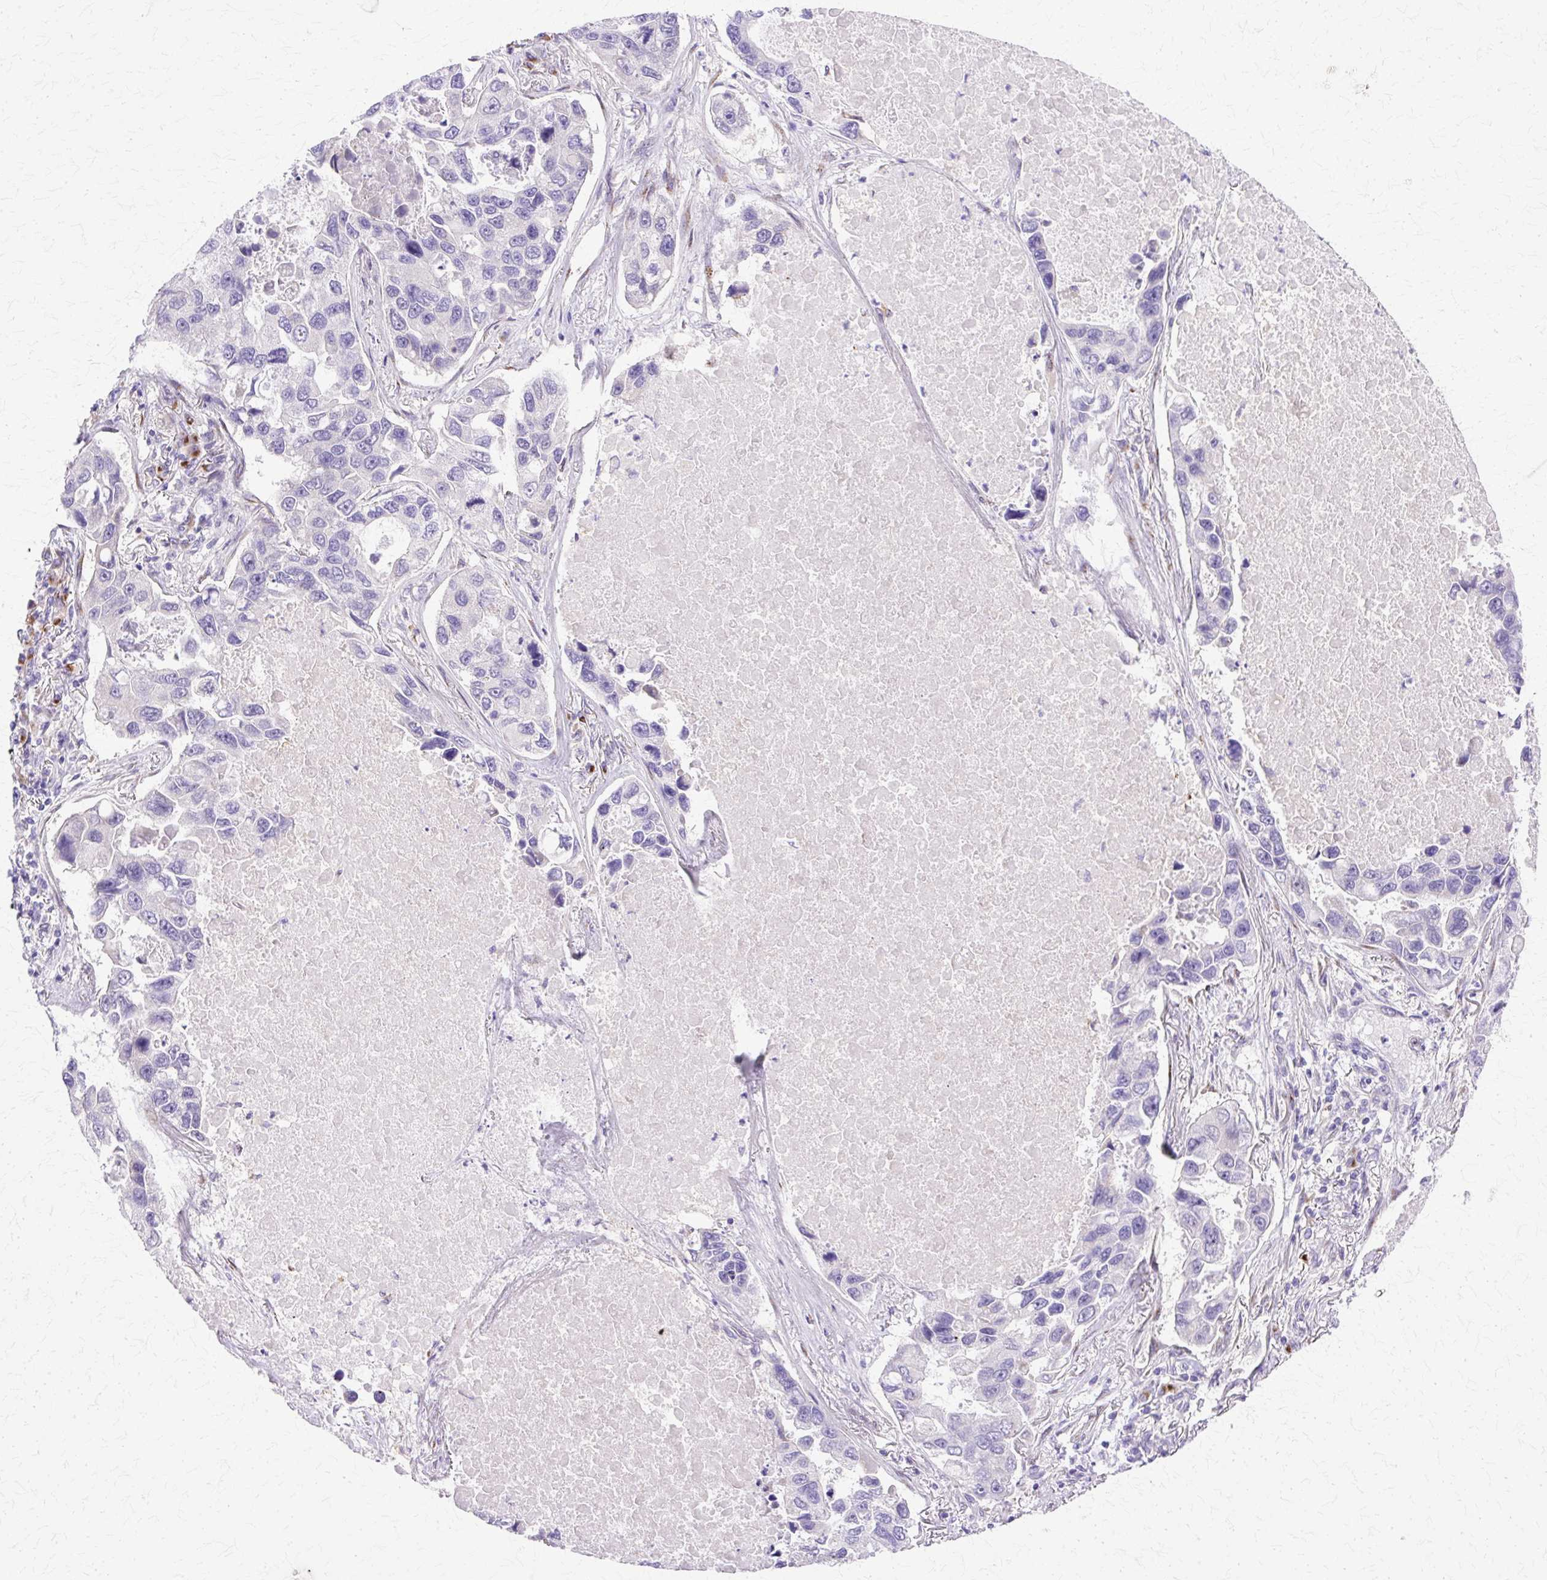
{"staining": {"intensity": "negative", "quantity": "none", "location": "none"}, "tissue": "lung cancer", "cell_type": "Tumor cells", "image_type": "cancer", "snomed": [{"axis": "morphology", "description": "Adenocarcinoma, NOS"}, {"axis": "topography", "description": "Lung"}], "caption": "Tumor cells are negative for brown protein staining in lung cancer.", "gene": "TBC1D3G", "patient": {"sex": "male", "age": 64}}